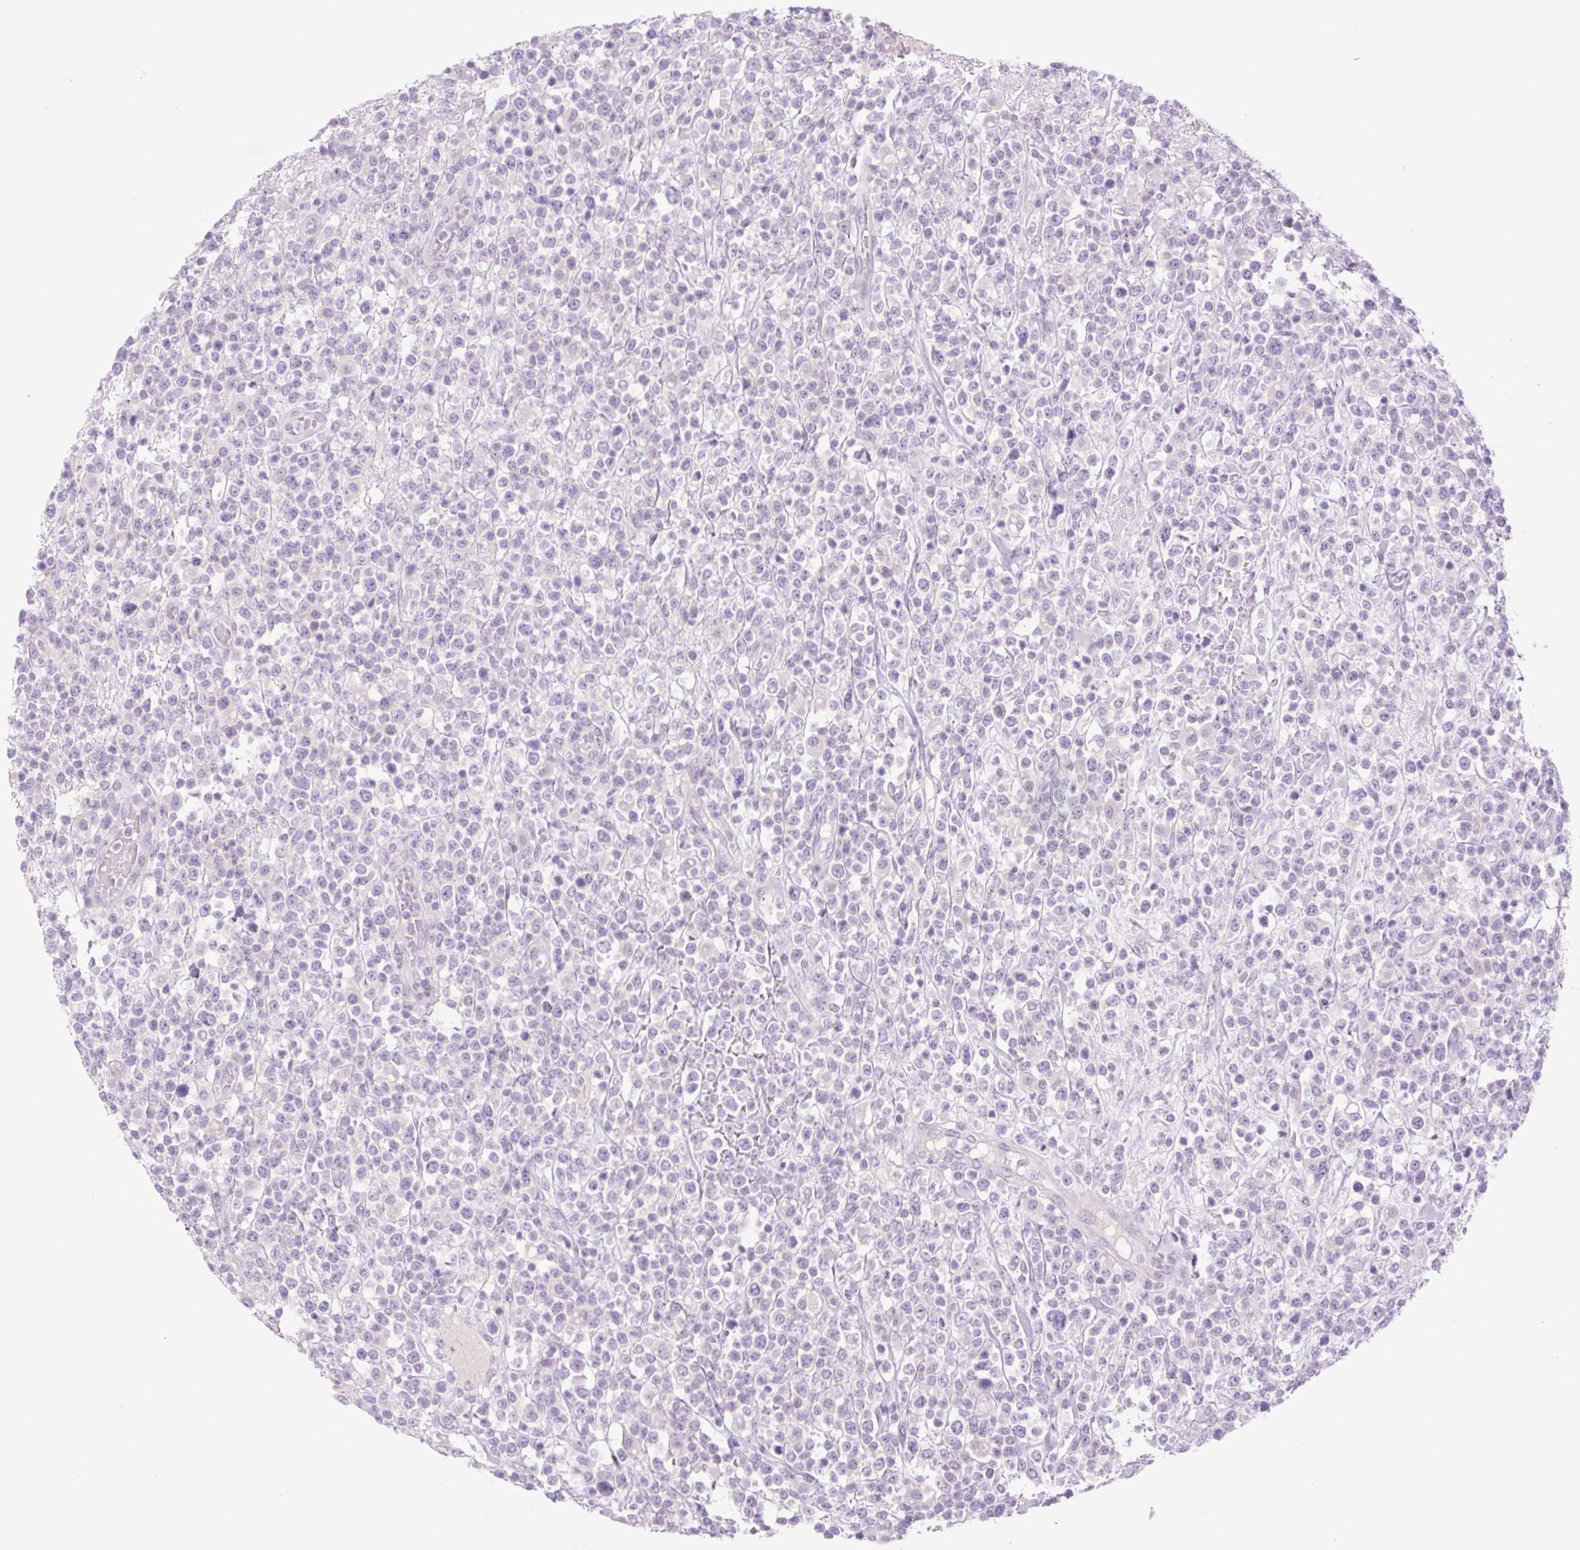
{"staining": {"intensity": "negative", "quantity": "none", "location": "none"}, "tissue": "lymphoma", "cell_type": "Tumor cells", "image_type": "cancer", "snomed": [{"axis": "morphology", "description": "Malignant lymphoma, non-Hodgkin's type, High grade"}, {"axis": "topography", "description": "Colon"}], "caption": "An IHC photomicrograph of high-grade malignant lymphoma, non-Hodgkin's type is shown. There is no staining in tumor cells of high-grade malignant lymphoma, non-Hodgkin's type.", "gene": "TBX15", "patient": {"sex": "female", "age": 53}}